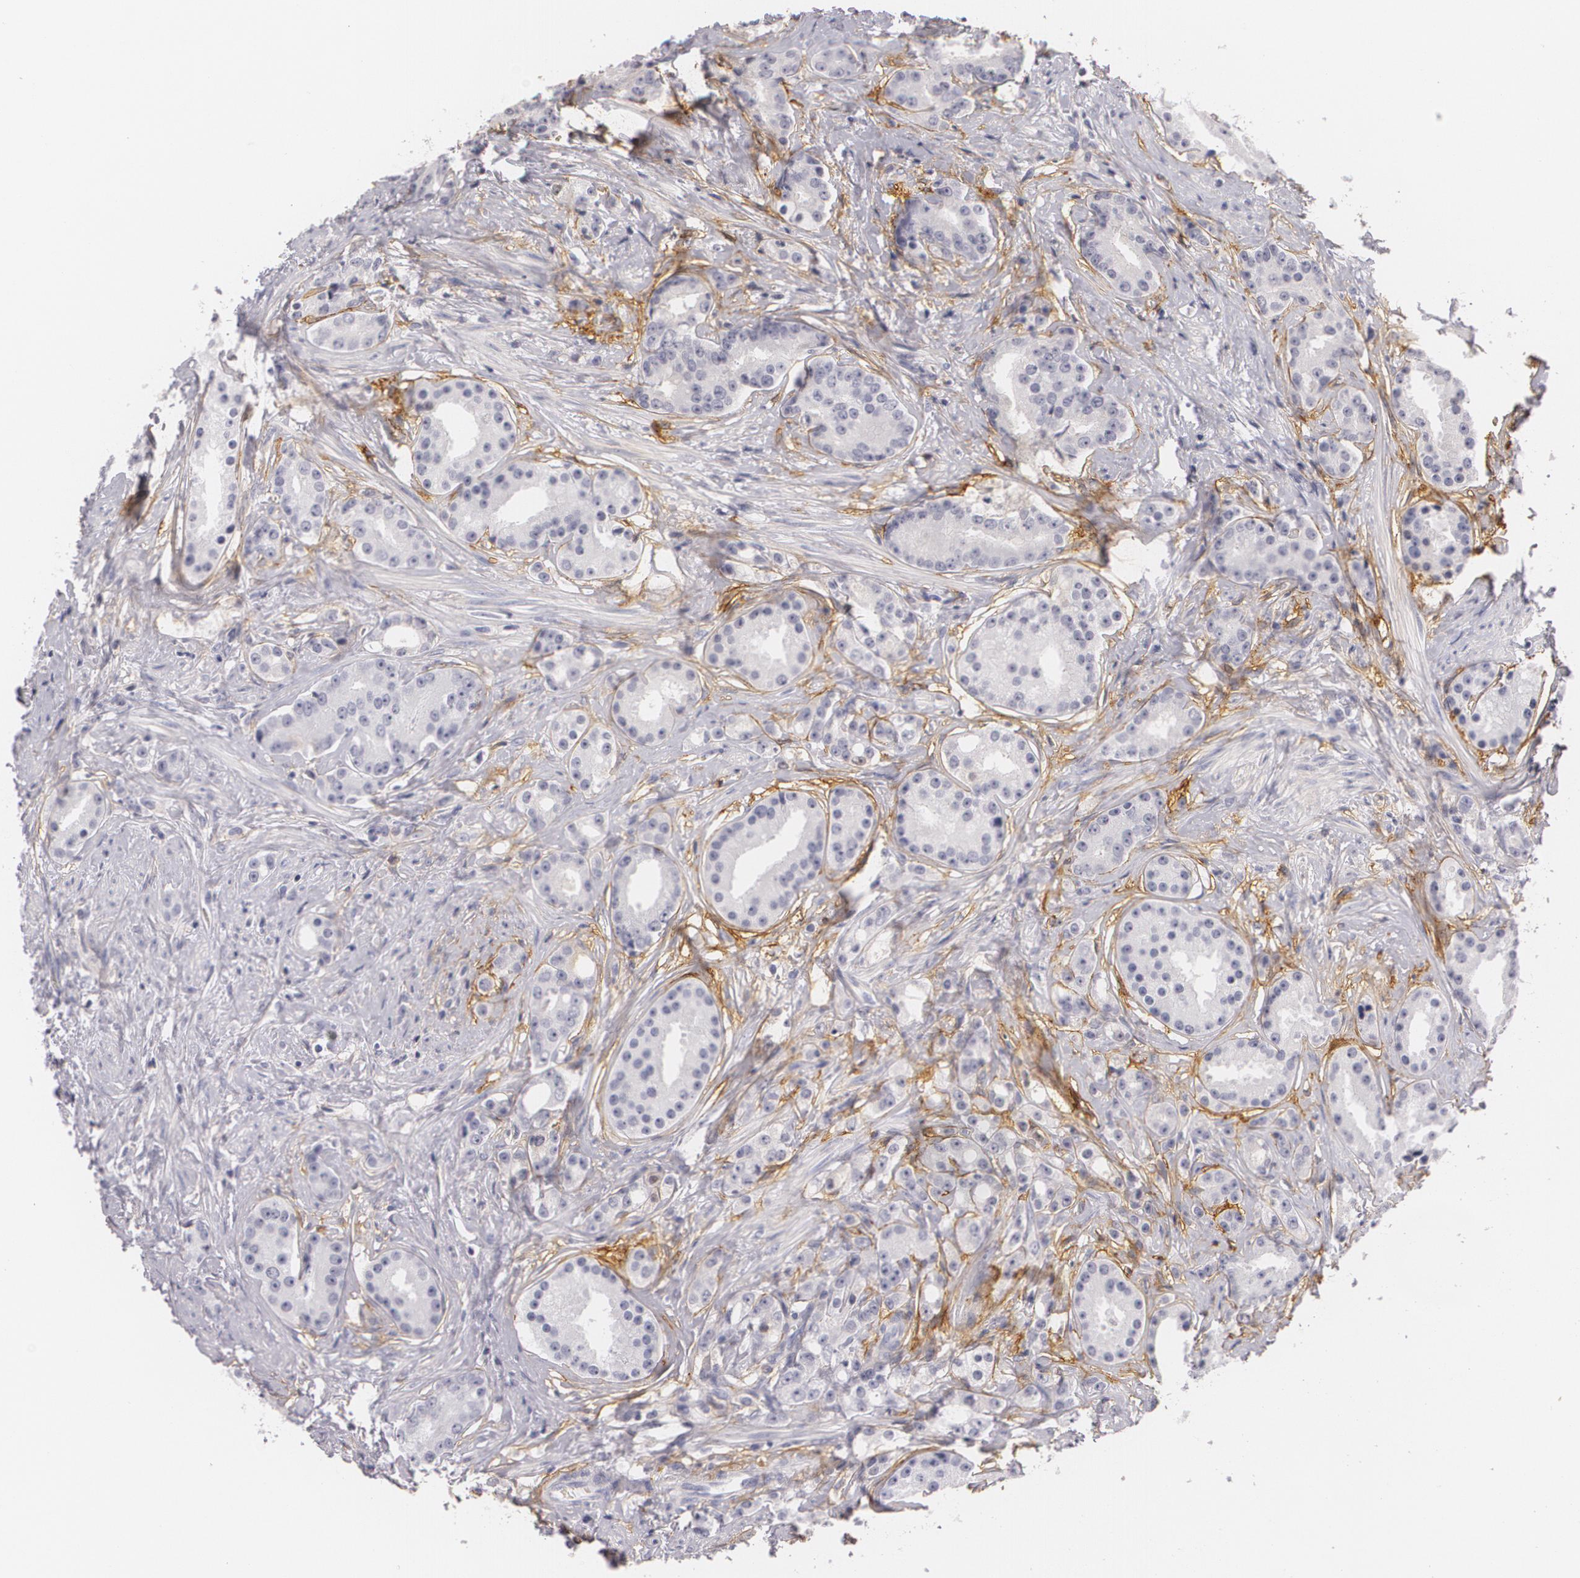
{"staining": {"intensity": "negative", "quantity": "none", "location": "none"}, "tissue": "prostate cancer", "cell_type": "Tumor cells", "image_type": "cancer", "snomed": [{"axis": "morphology", "description": "Adenocarcinoma, Medium grade"}, {"axis": "topography", "description": "Prostate"}], "caption": "Immunohistochemical staining of adenocarcinoma (medium-grade) (prostate) shows no significant expression in tumor cells.", "gene": "NGFR", "patient": {"sex": "male", "age": 59}}